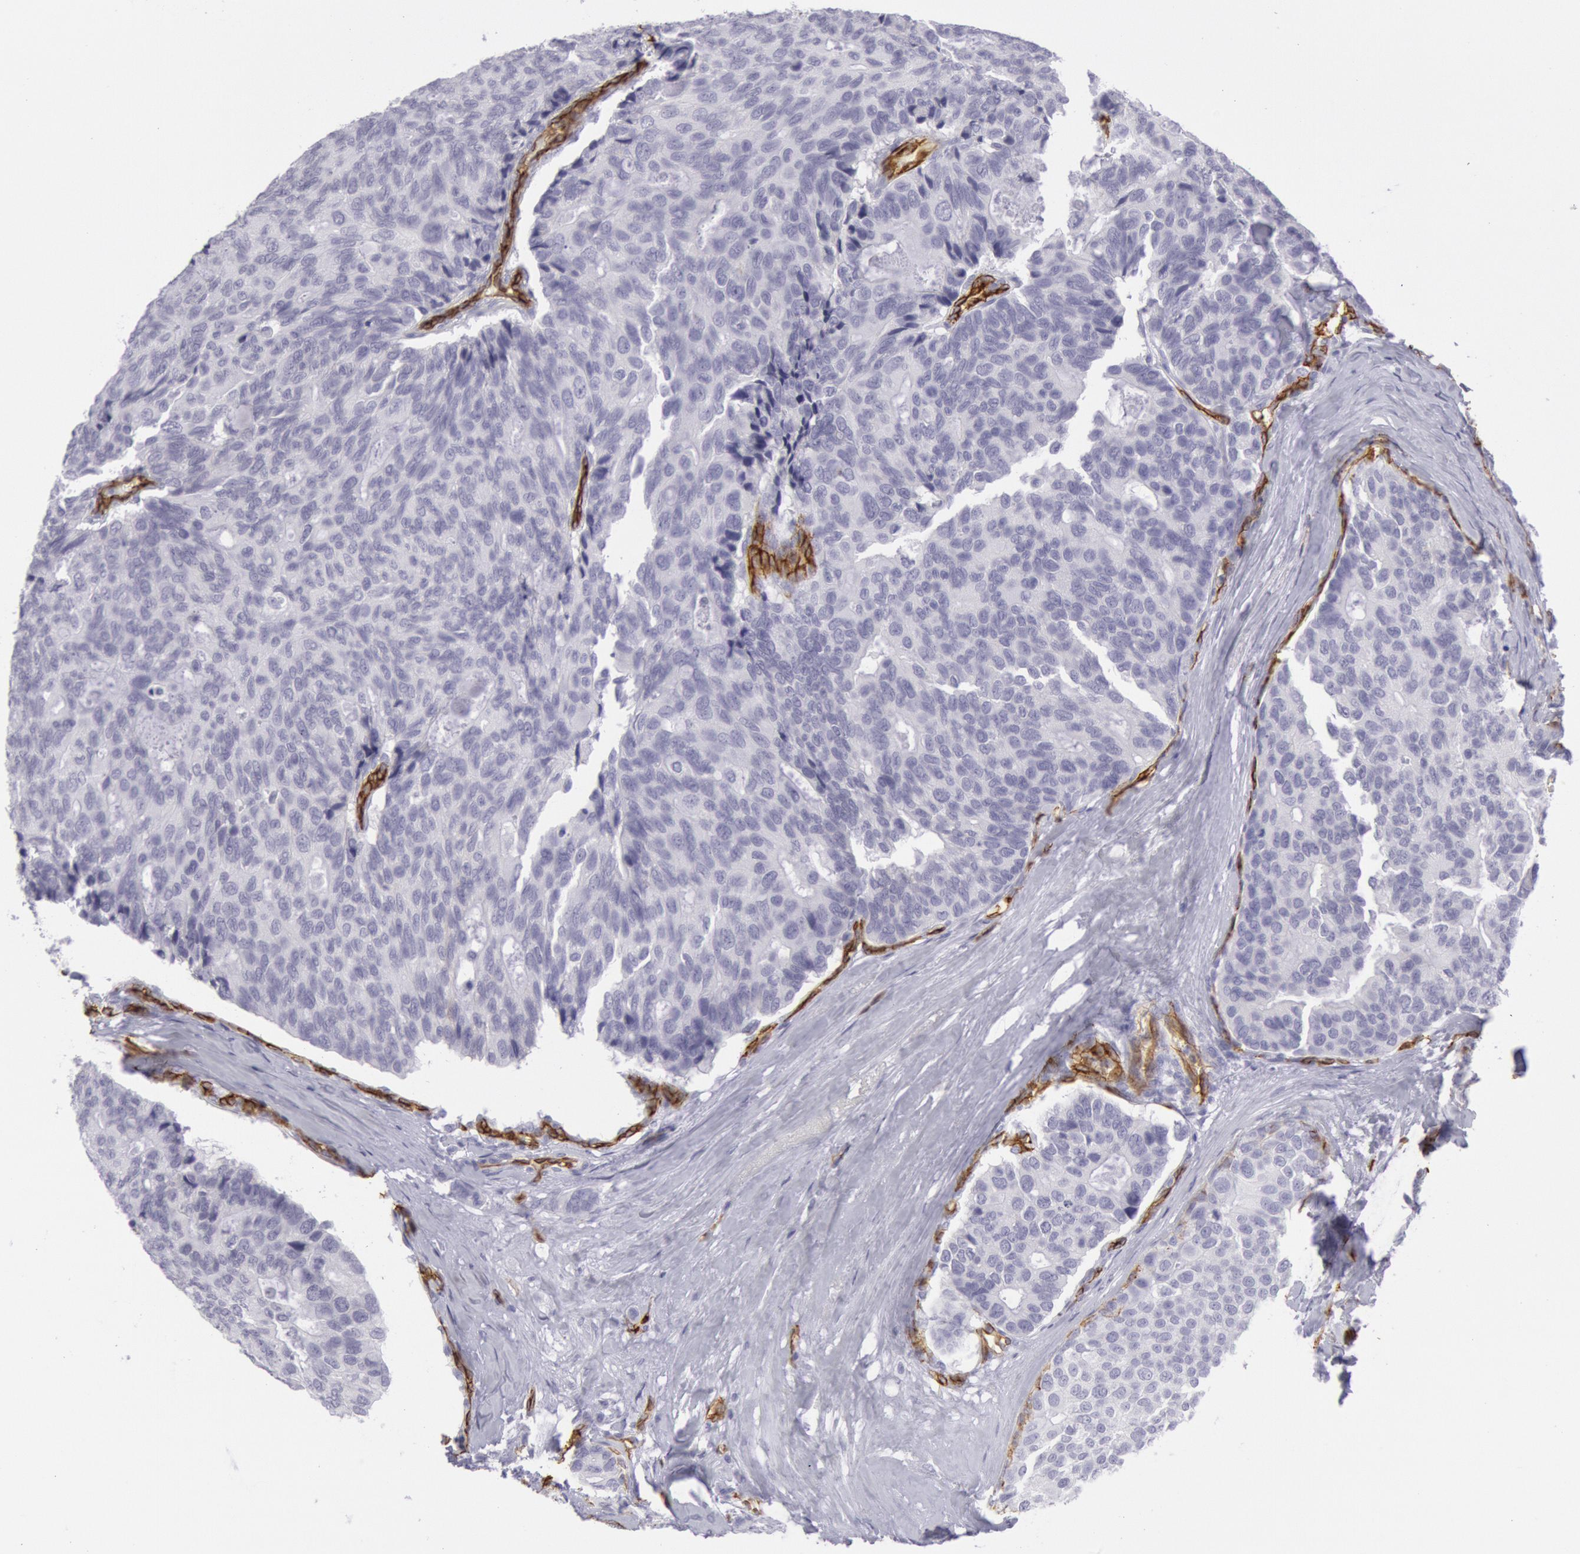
{"staining": {"intensity": "negative", "quantity": "none", "location": "none"}, "tissue": "breast cancer", "cell_type": "Tumor cells", "image_type": "cancer", "snomed": [{"axis": "morphology", "description": "Duct carcinoma"}, {"axis": "topography", "description": "Breast"}], "caption": "A high-resolution image shows IHC staining of breast cancer, which shows no significant staining in tumor cells. (Stains: DAB immunohistochemistry (IHC) with hematoxylin counter stain, Microscopy: brightfield microscopy at high magnification).", "gene": "CDH13", "patient": {"sex": "female", "age": 69}}